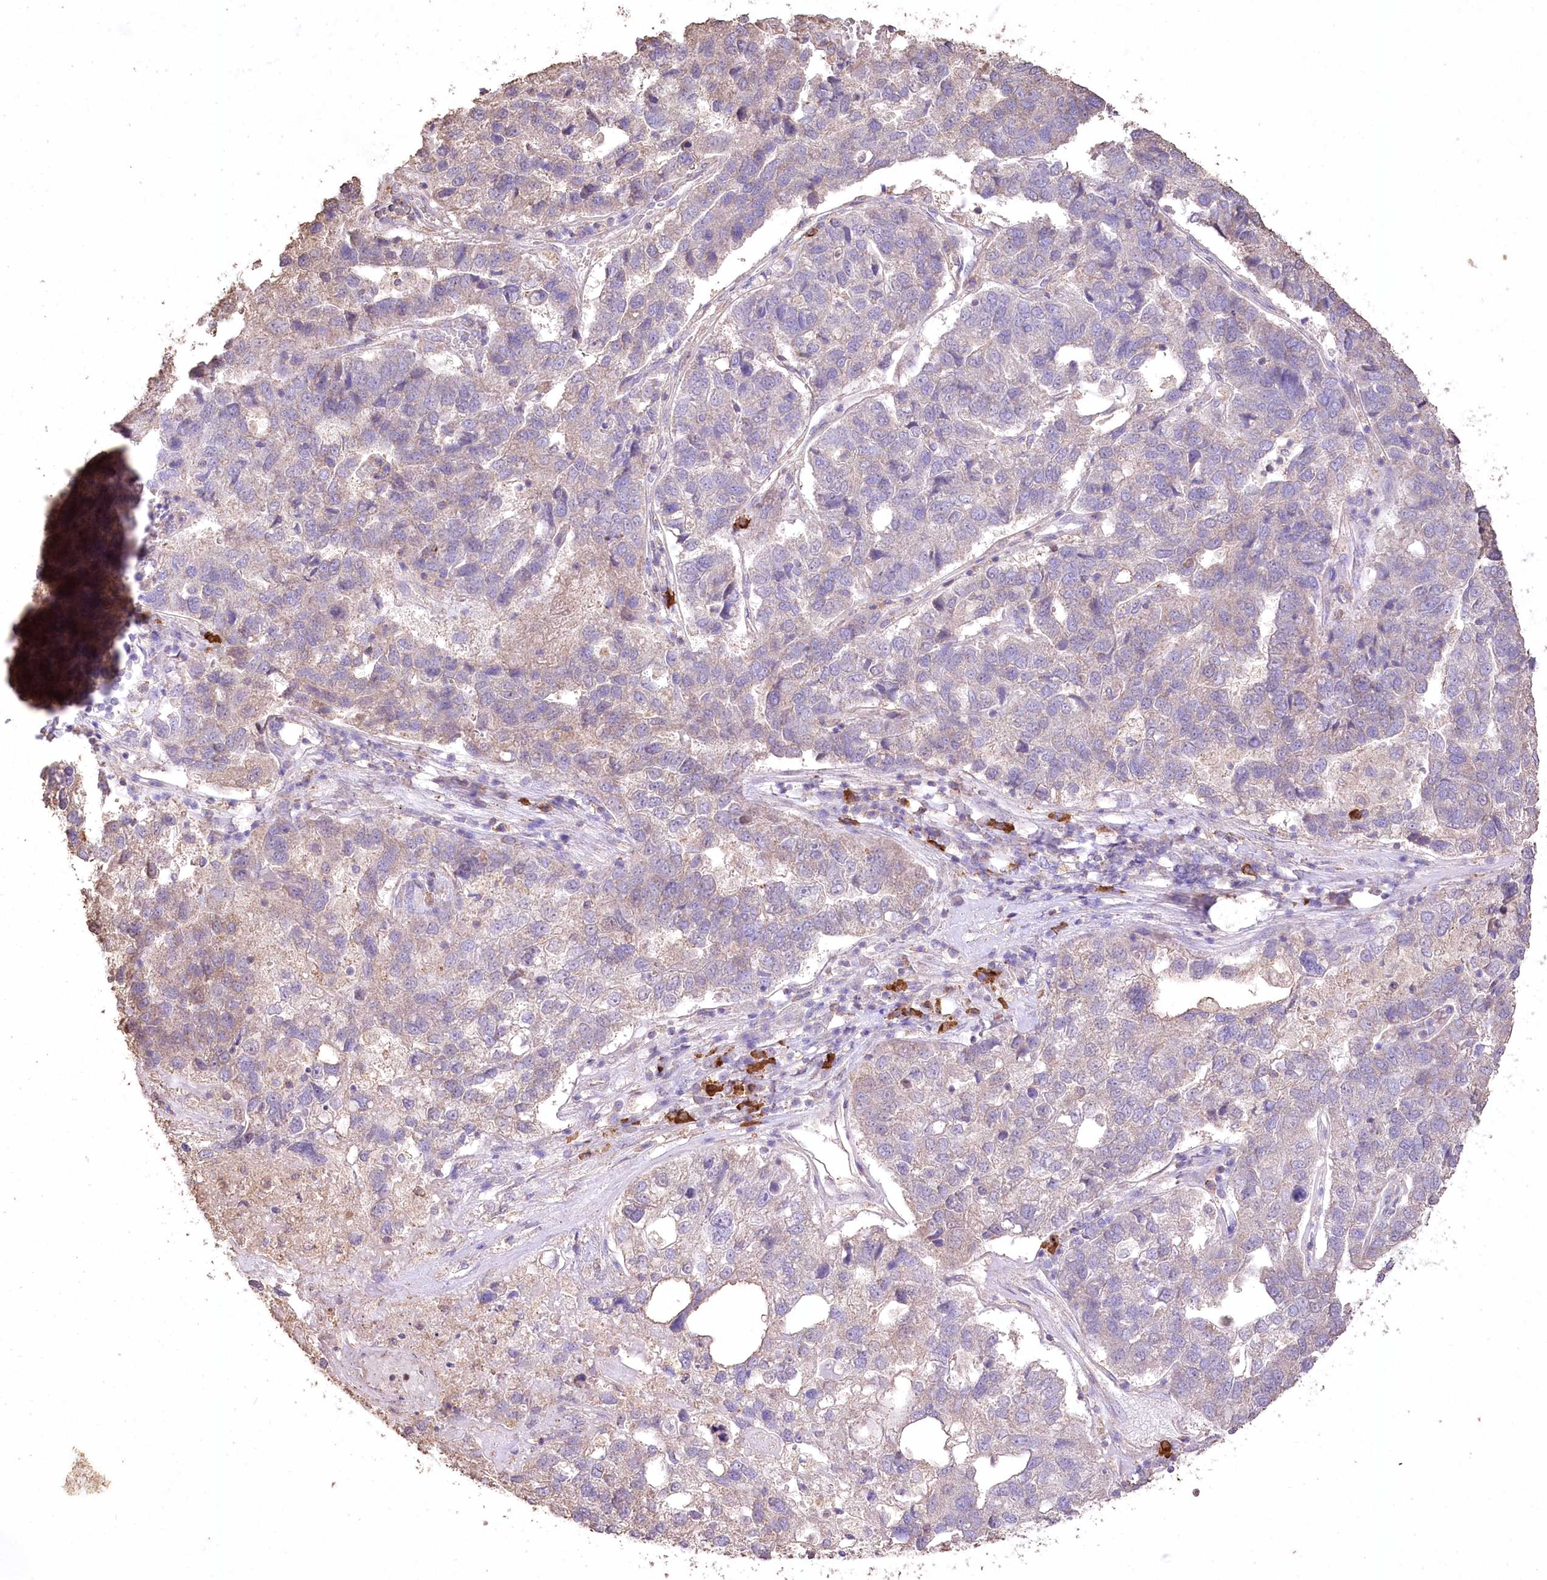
{"staining": {"intensity": "weak", "quantity": "25%-75%", "location": "cytoplasmic/membranous"}, "tissue": "pancreatic cancer", "cell_type": "Tumor cells", "image_type": "cancer", "snomed": [{"axis": "morphology", "description": "Adenocarcinoma, NOS"}, {"axis": "topography", "description": "Pancreas"}], "caption": "IHC staining of pancreatic cancer, which demonstrates low levels of weak cytoplasmic/membranous expression in about 25%-75% of tumor cells indicating weak cytoplasmic/membranous protein positivity. The staining was performed using DAB (brown) for protein detection and nuclei were counterstained in hematoxylin (blue).", "gene": "IREB2", "patient": {"sex": "female", "age": 61}}